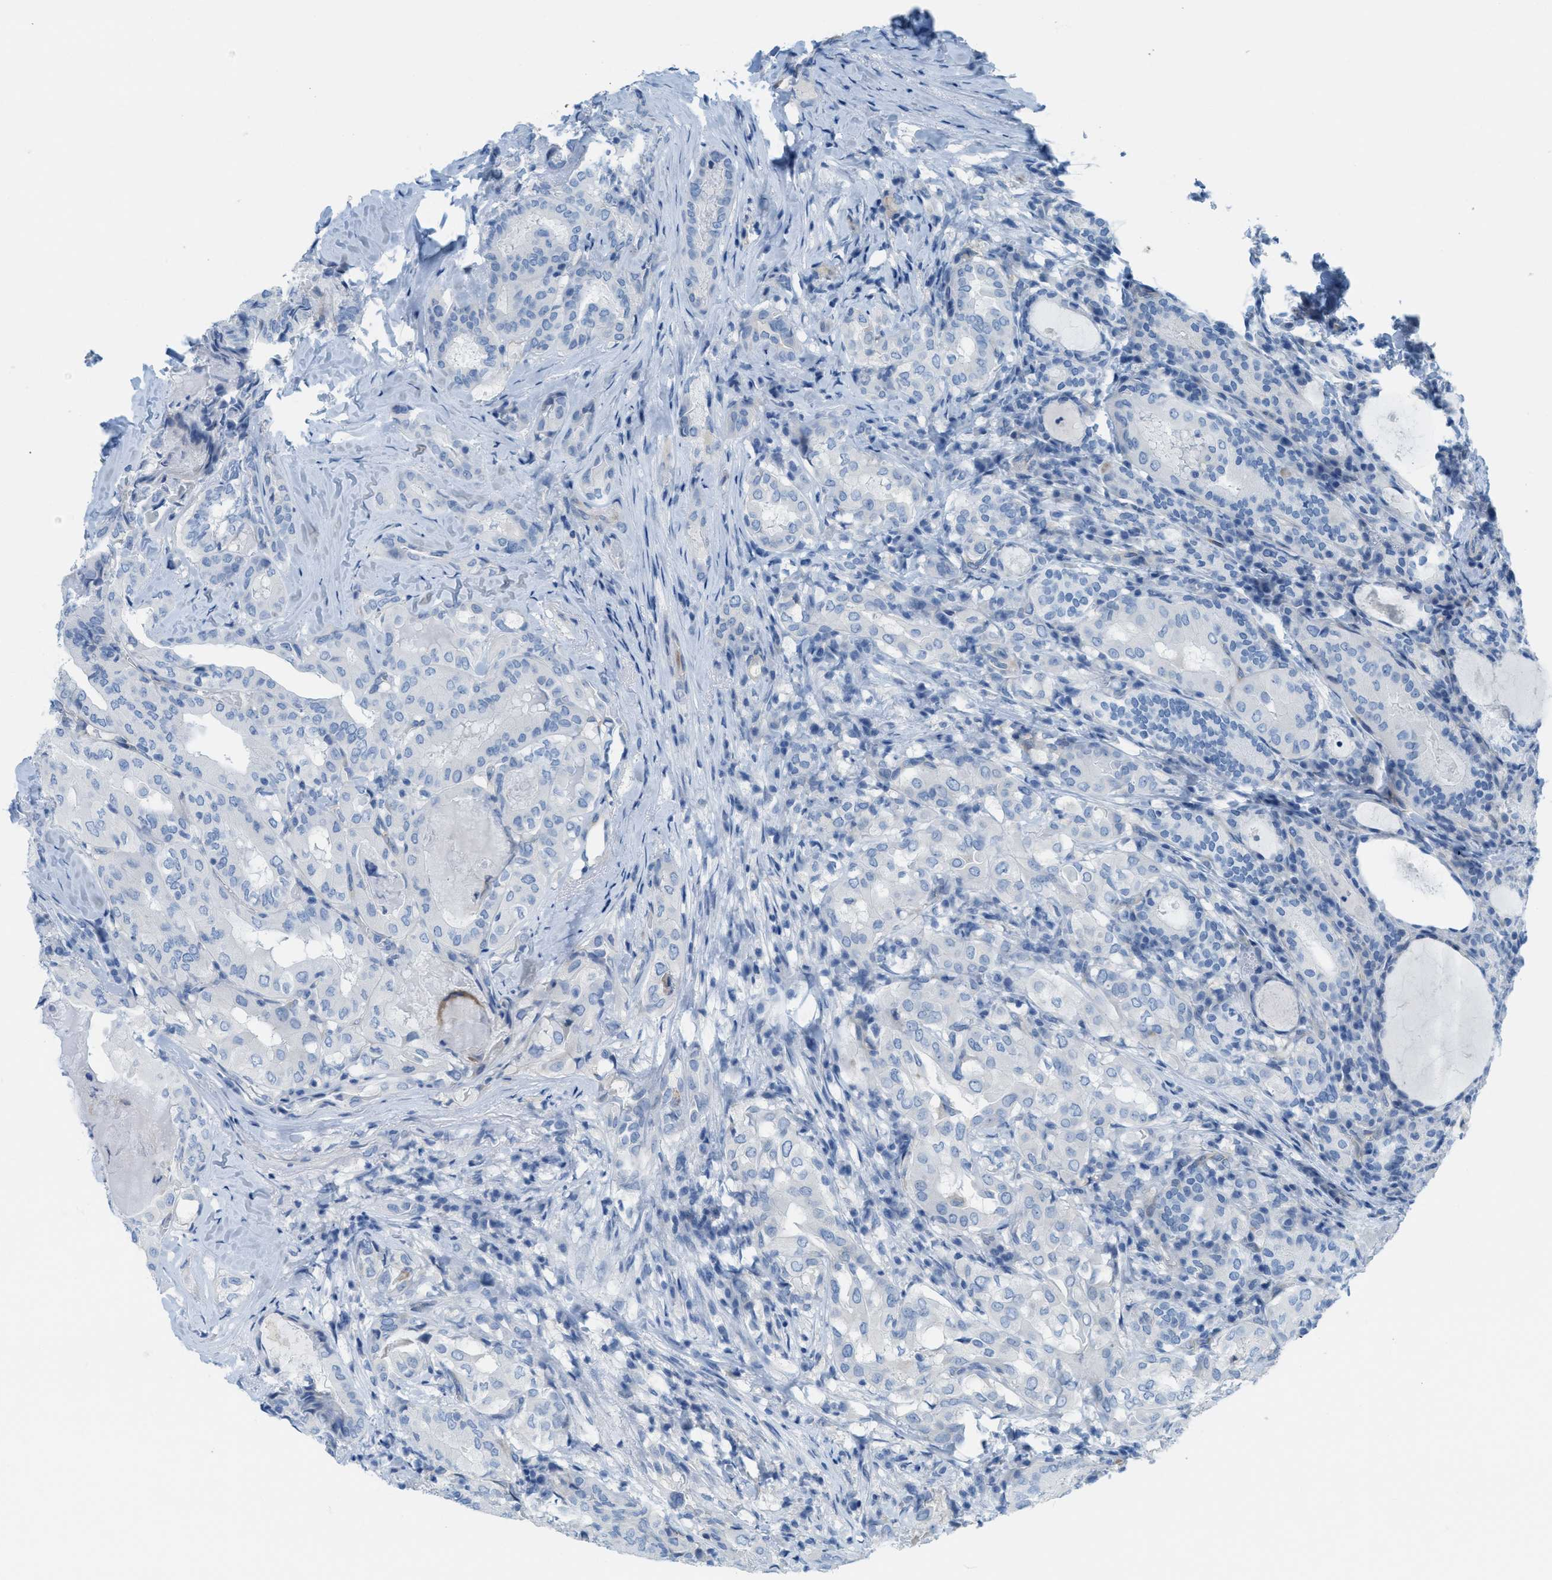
{"staining": {"intensity": "negative", "quantity": "none", "location": "none"}, "tissue": "thyroid cancer", "cell_type": "Tumor cells", "image_type": "cancer", "snomed": [{"axis": "morphology", "description": "Papillary adenocarcinoma, NOS"}, {"axis": "topography", "description": "Thyroid gland"}], "caption": "Micrograph shows no significant protein expression in tumor cells of thyroid papillary adenocarcinoma.", "gene": "ASGR1", "patient": {"sex": "female", "age": 42}}